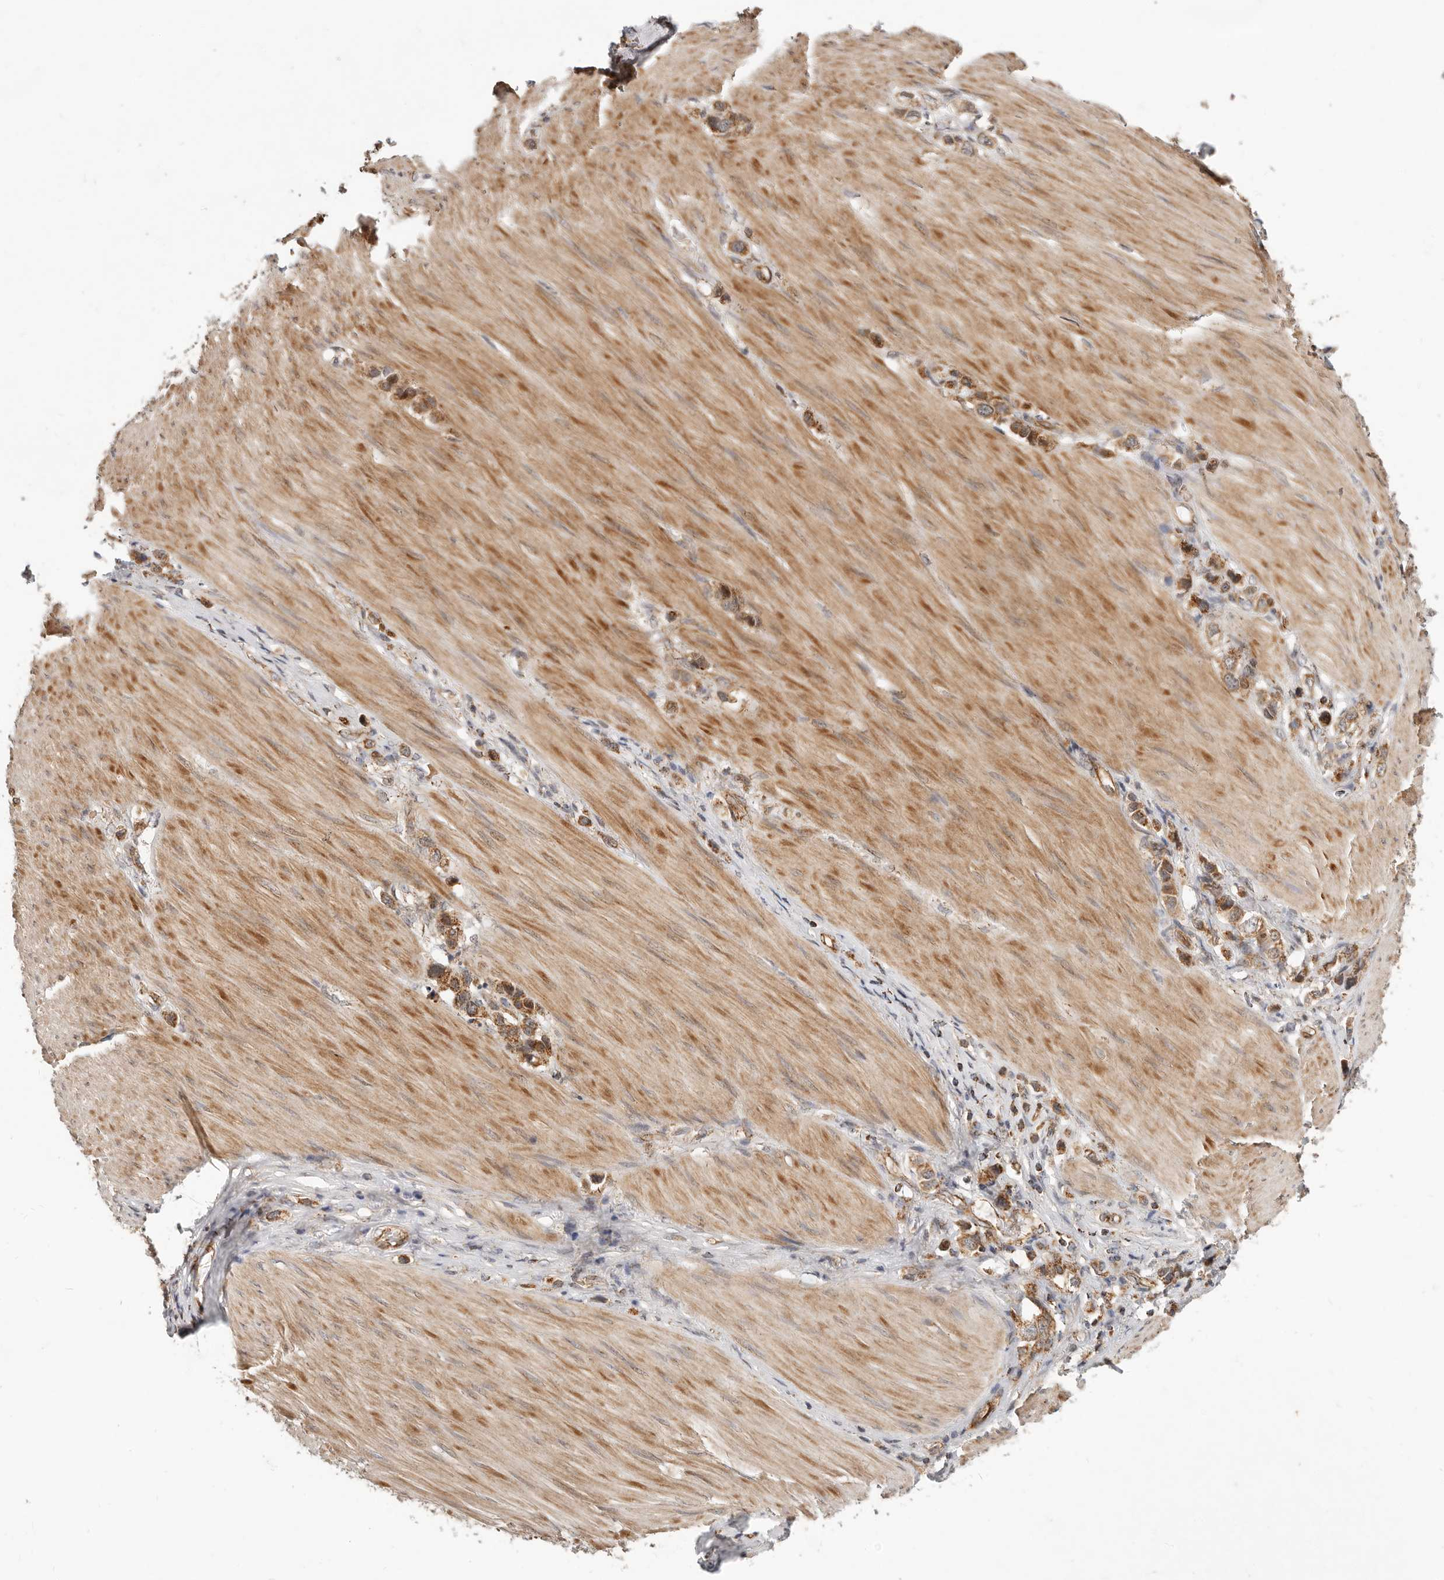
{"staining": {"intensity": "moderate", "quantity": ">75%", "location": "cytoplasmic/membranous"}, "tissue": "stomach cancer", "cell_type": "Tumor cells", "image_type": "cancer", "snomed": [{"axis": "morphology", "description": "Adenocarcinoma, NOS"}, {"axis": "topography", "description": "Stomach"}], "caption": "The image shows staining of stomach cancer, revealing moderate cytoplasmic/membranous protein expression (brown color) within tumor cells.", "gene": "USP49", "patient": {"sex": "female", "age": 65}}